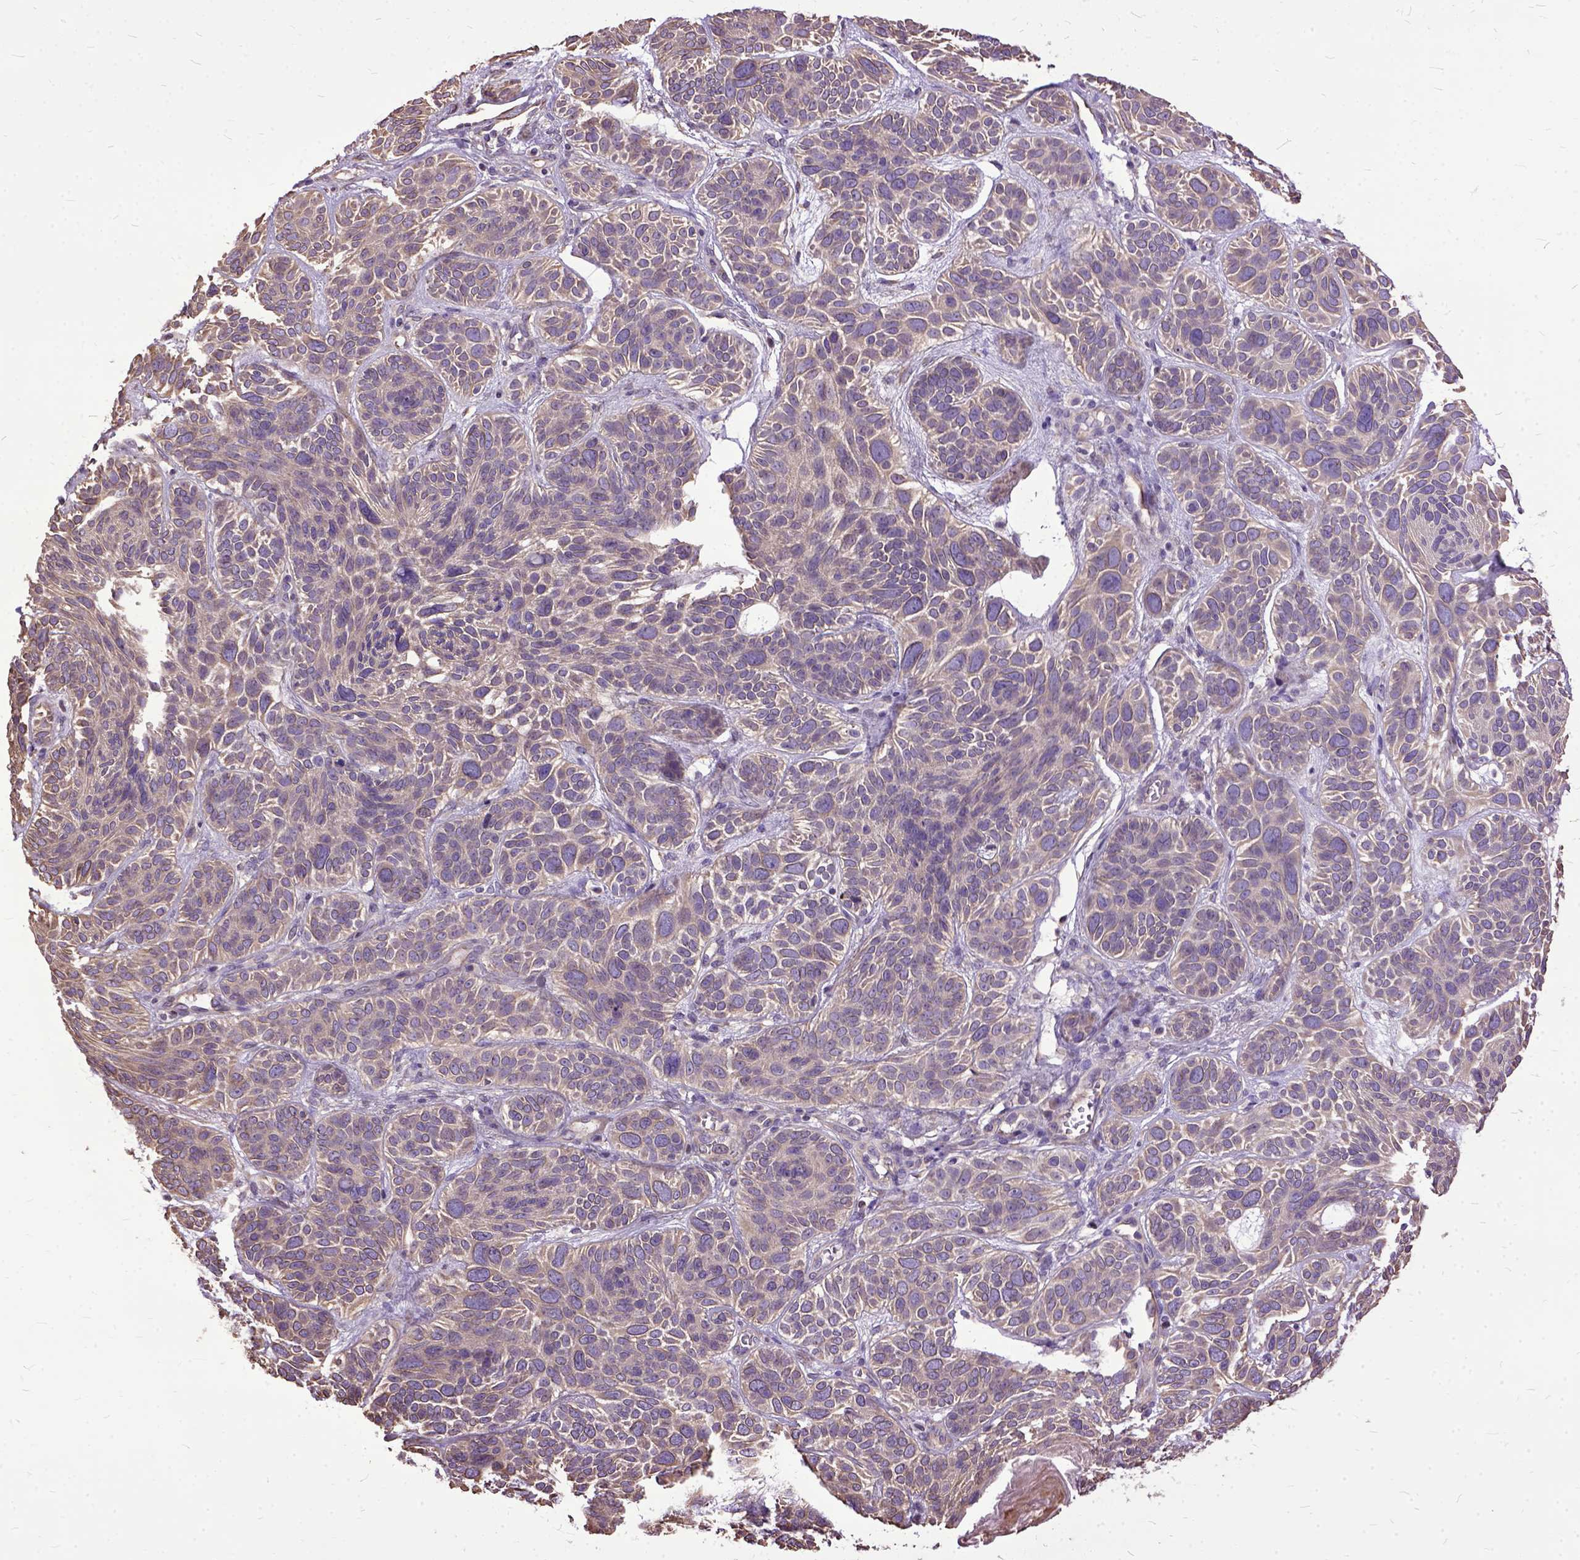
{"staining": {"intensity": "weak", "quantity": "25%-75%", "location": "cytoplasmic/membranous"}, "tissue": "skin cancer", "cell_type": "Tumor cells", "image_type": "cancer", "snomed": [{"axis": "morphology", "description": "Basal cell carcinoma"}, {"axis": "topography", "description": "Skin"}, {"axis": "topography", "description": "Skin of face"}], "caption": "Approximately 25%-75% of tumor cells in human skin basal cell carcinoma reveal weak cytoplasmic/membranous protein staining as visualized by brown immunohistochemical staining.", "gene": "AREG", "patient": {"sex": "male", "age": 73}}